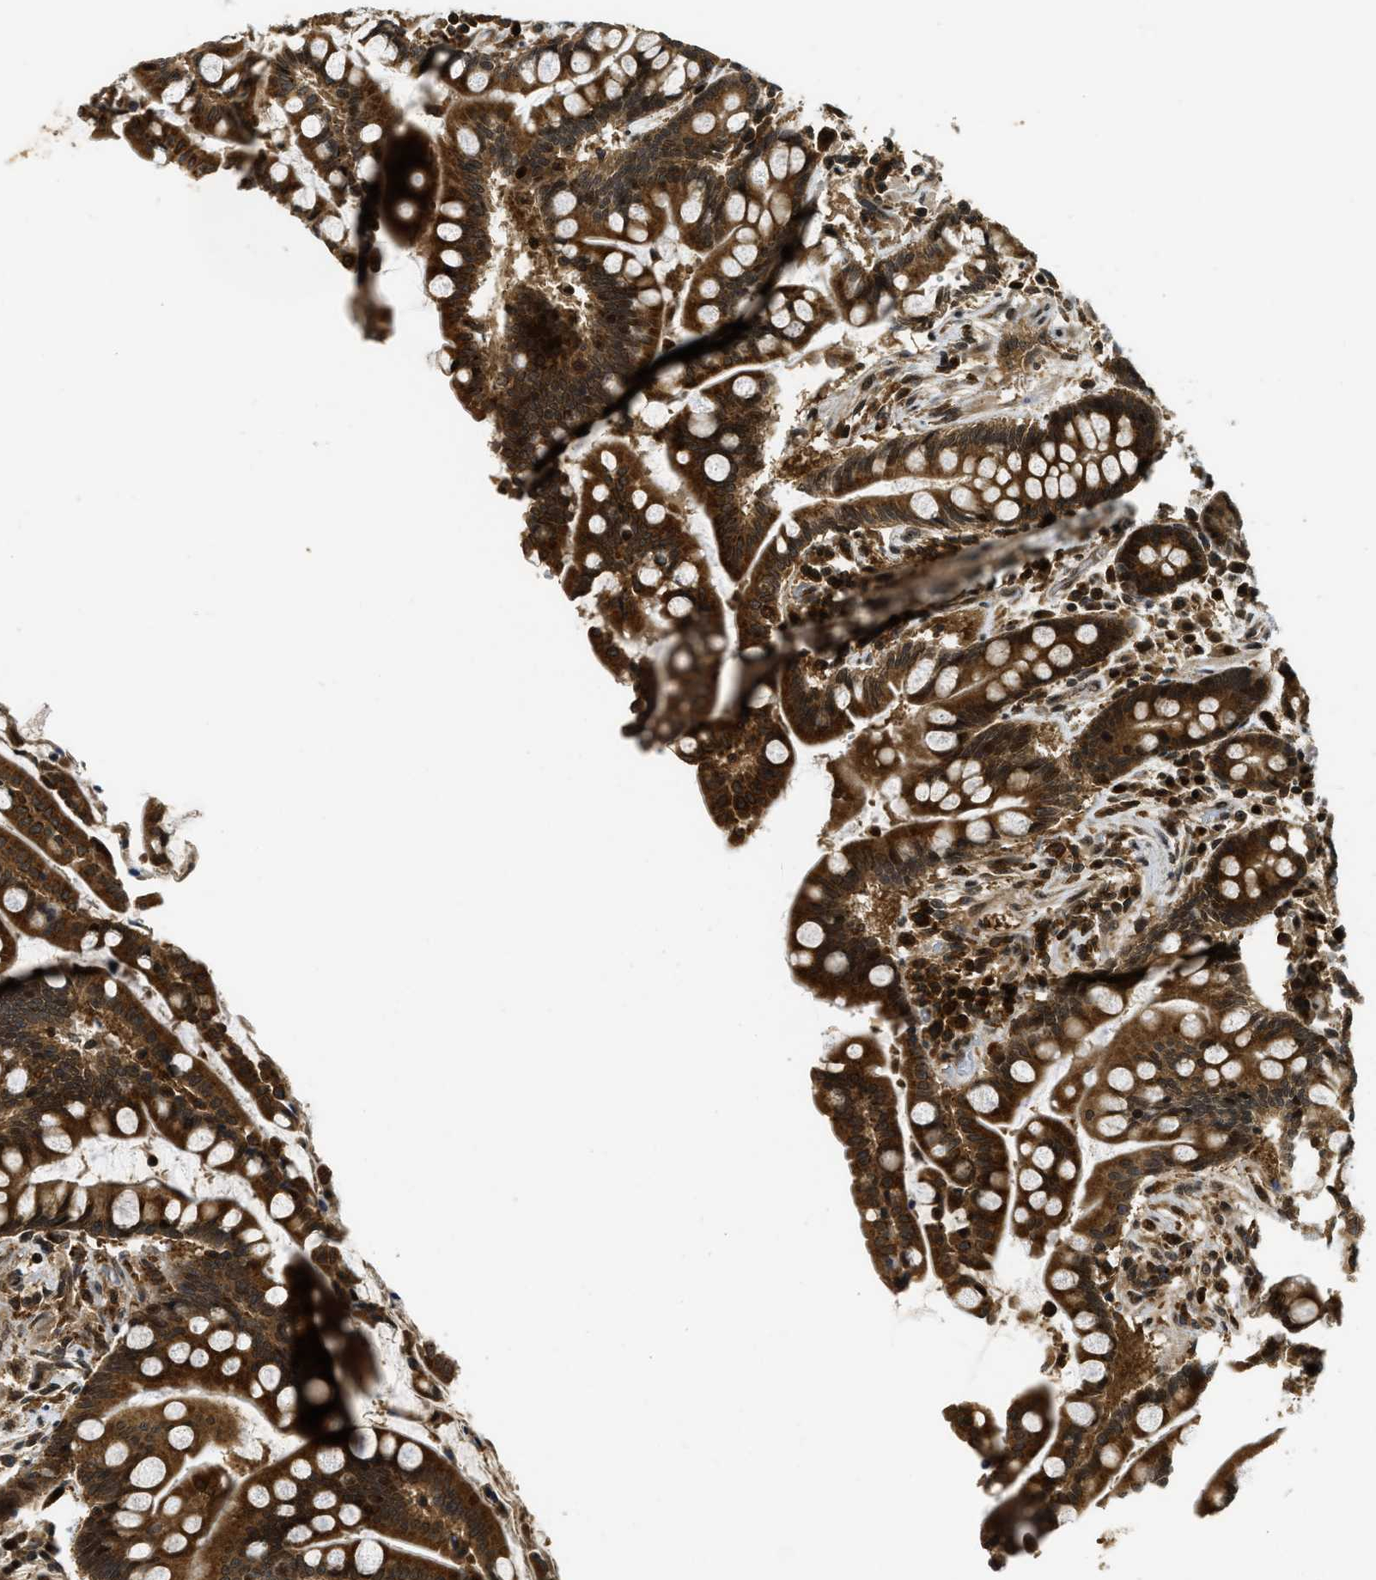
{"staining": {"intensity": "strong", "quantity": ">75%", "location": "cytoplasmic/membranous,nuclear"}, "tissue": "colon", "cell_type": "Endothelial cells", "image_type": "normal", "snomed": [{"axis": "morphology", "description": "Normal tissue, NOS"}, {"axis": "topography", "description": "Colon"}], "caption": "Endothelial cells demonstrate high levels of strong cytoplasmic/membranous,nuclear expression in about >75% of cells in unremarkable colon.", "gene": "ADSL", "patient": {"sex": "male", "age": 73}}